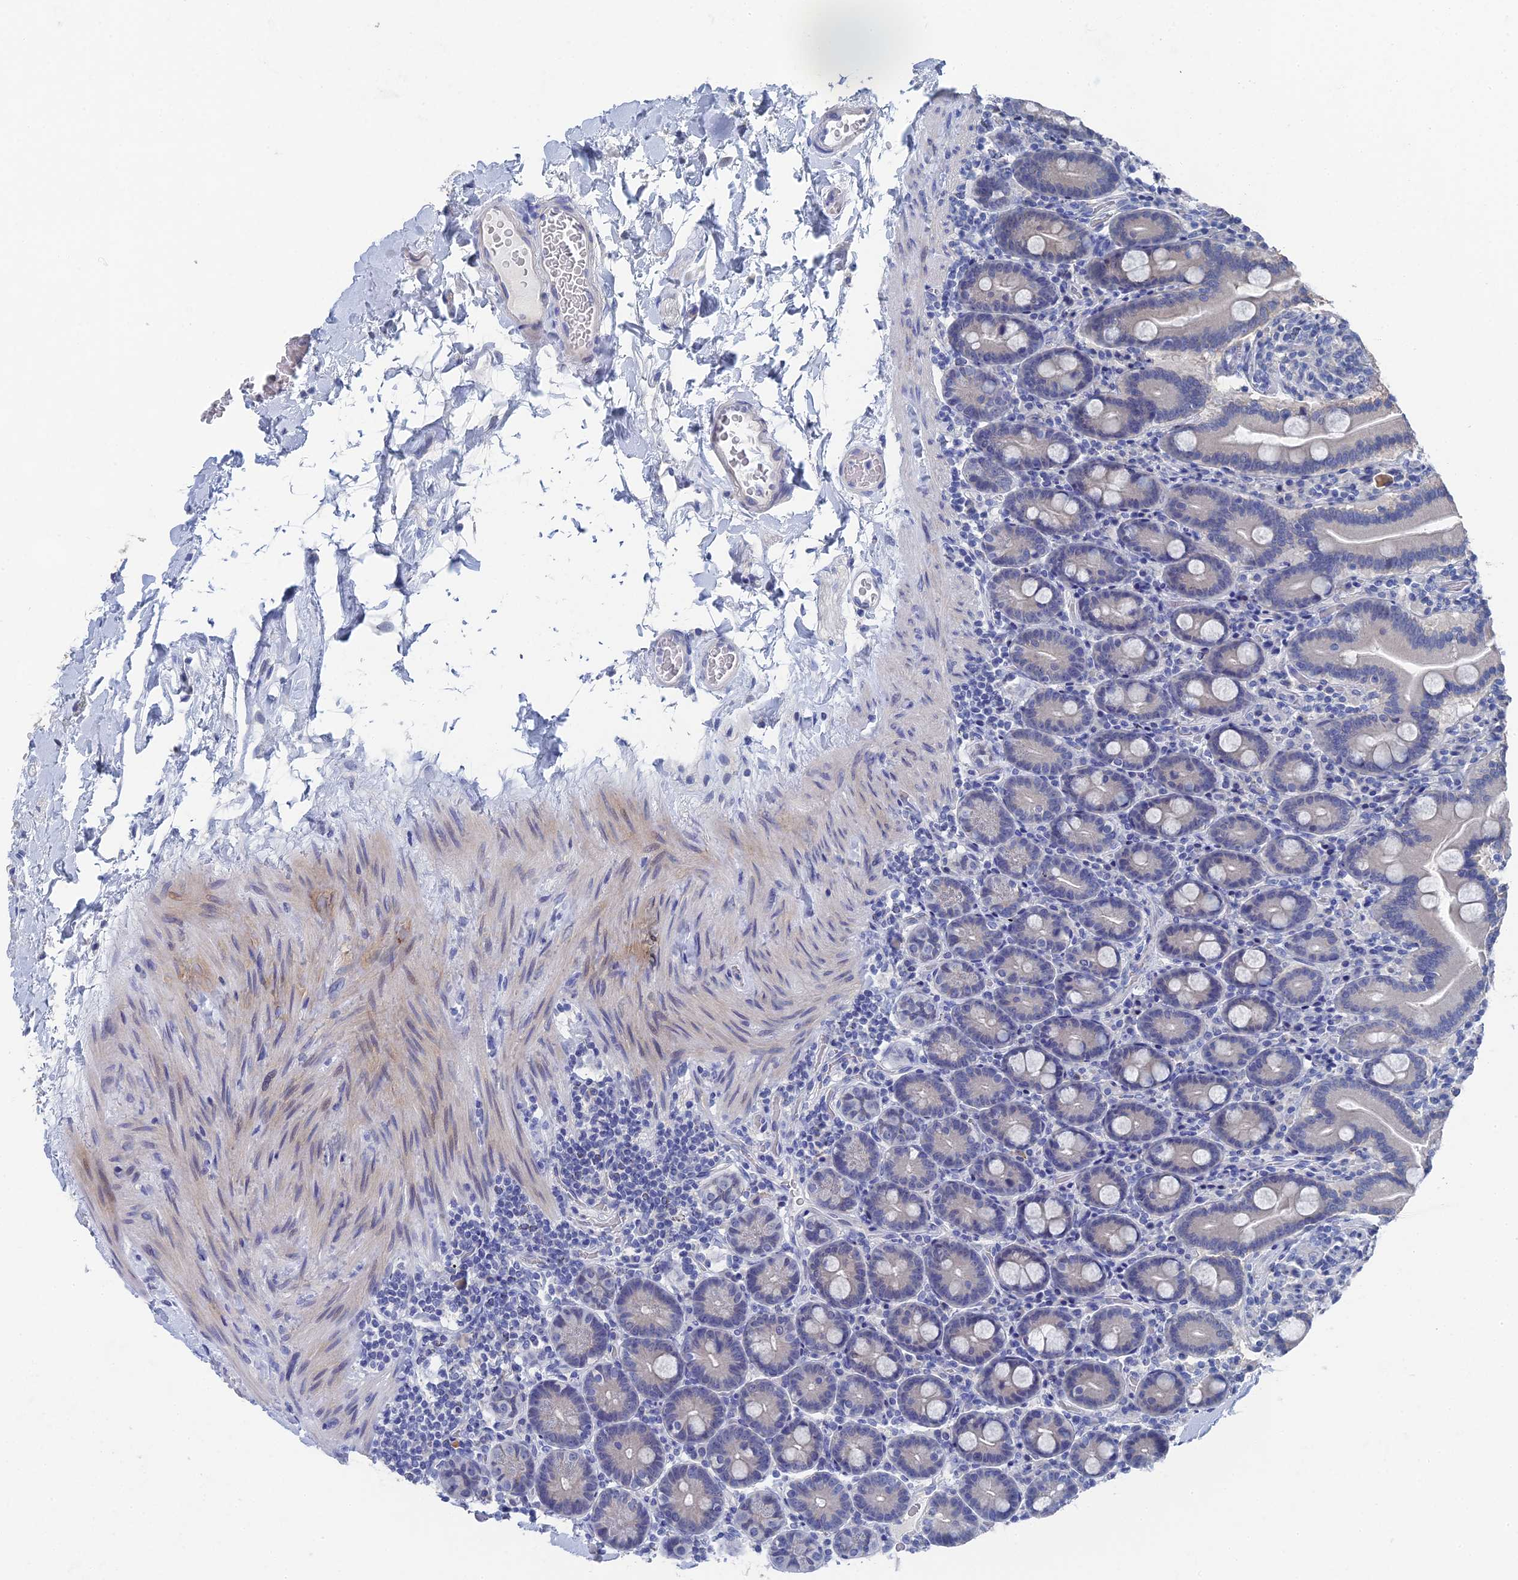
{"staining": {"intensity": "negative", "quantity": "none", "location": "none"}, "tissue": "duodenum", "cell_type": "Glandular cells", "image_type": "normal", "snomed": [{"axis": "morphology", "description": "Normal tissue, NOS"}, {"axis": "topography", "description": "Duodenum"}], "caption": "The histopathology image reveals no significant expression in glandular cells of duodenum. The staining is performed using DAB (3,3'-diaminobenzidine) brown chromogen with nuclei counter-stained in using hematoxylin.", "gene": "GFAP", "patient": {"sex": "male", "age": 55}}